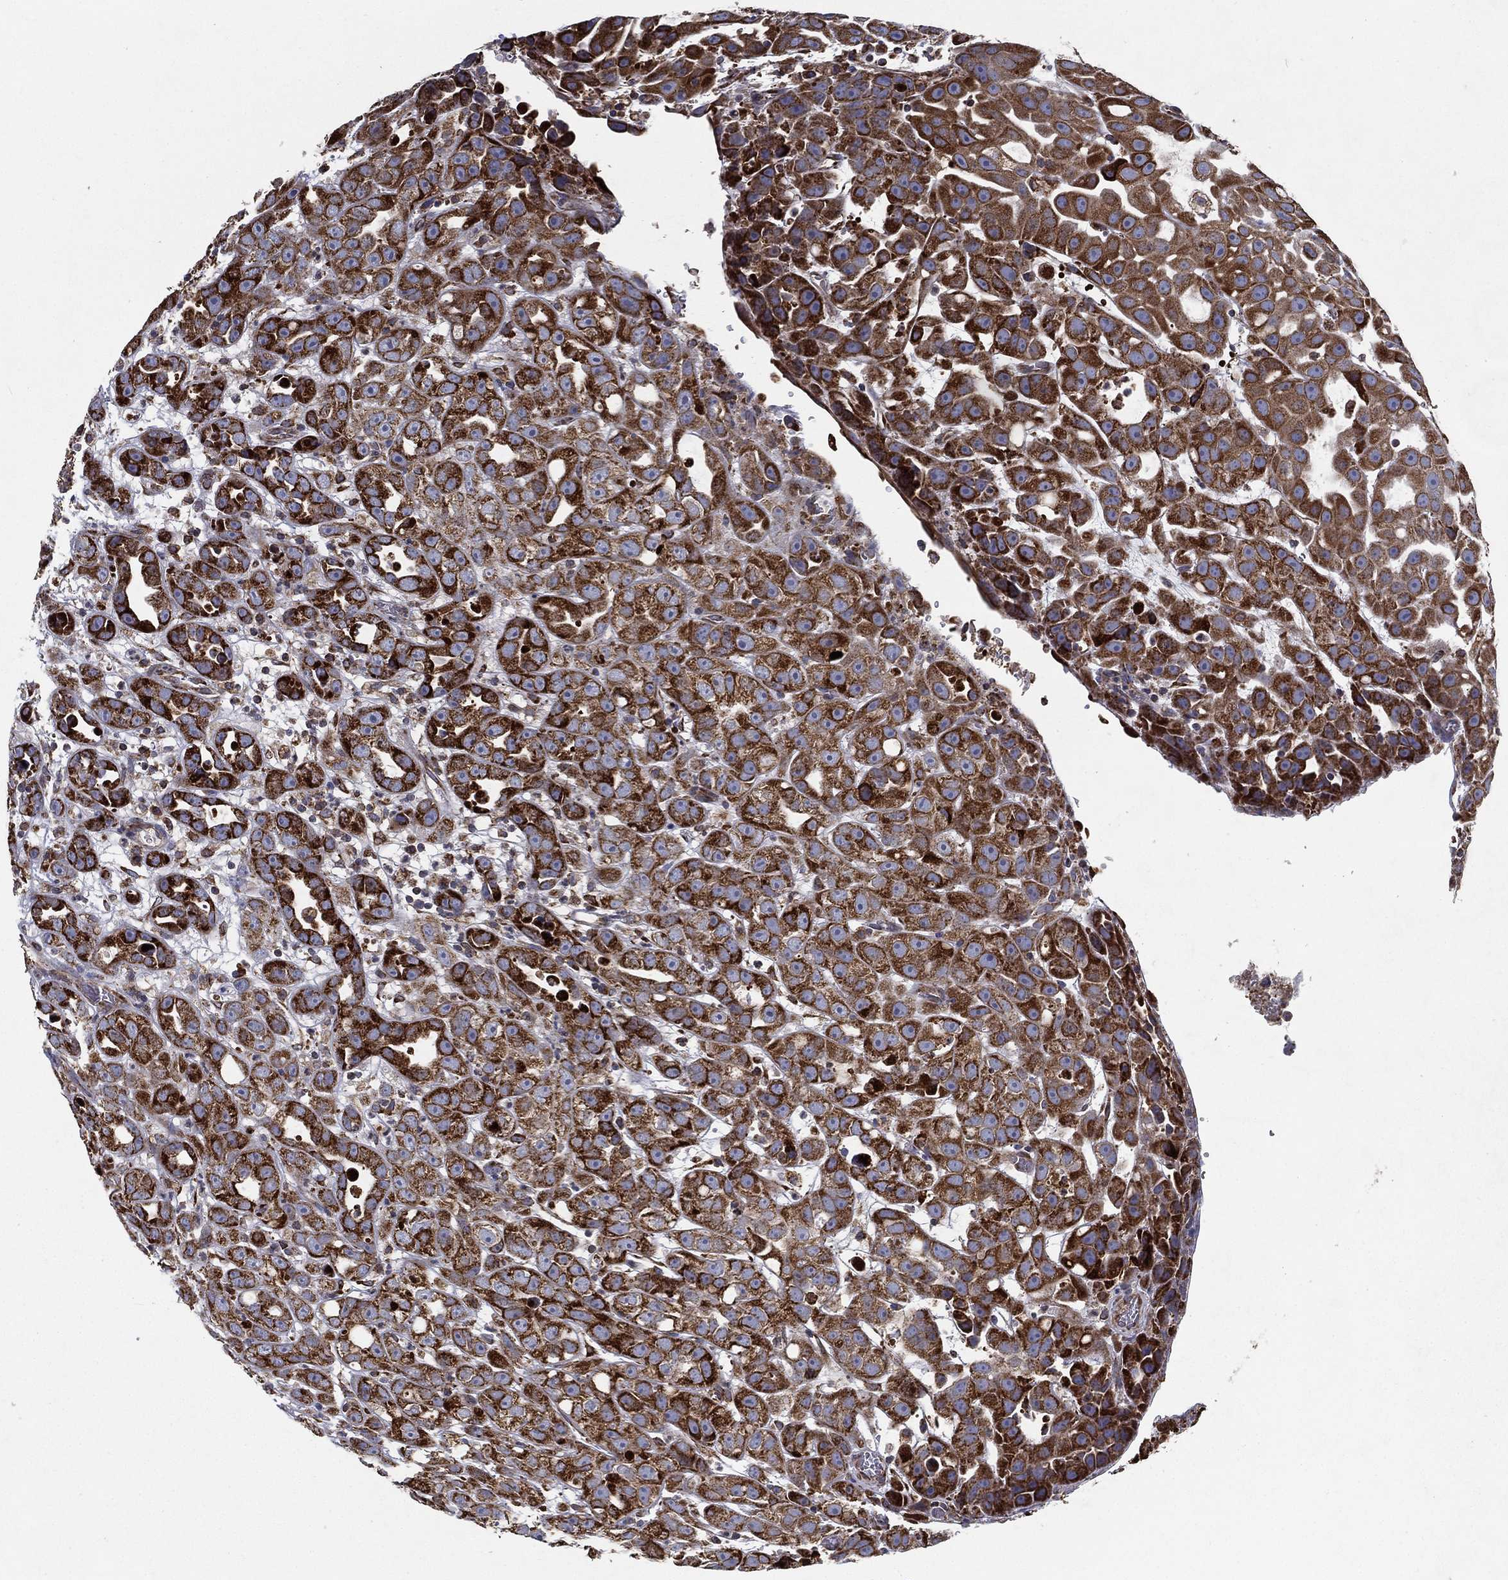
{"staining": {"intensity": "strong", "quantity": ">75%", "location": "cytoplasmic/membranous"}, "tissue": "urothelial cancer", "cell_type": "Tumor cells", "image_type": "cancer", "snomed": [{"axis": "morphology", "description": "Urothelial carcinoma, High grade"}, {"axis": "topography", "description": "Urinary bladder"}], "caption": "Urothelial carcinoma (high-grade) stained with a protein marker shows strong staining in tumor cells.", "gene": "MT-CYB", "patient": {"sex": "female", "age": 41}}